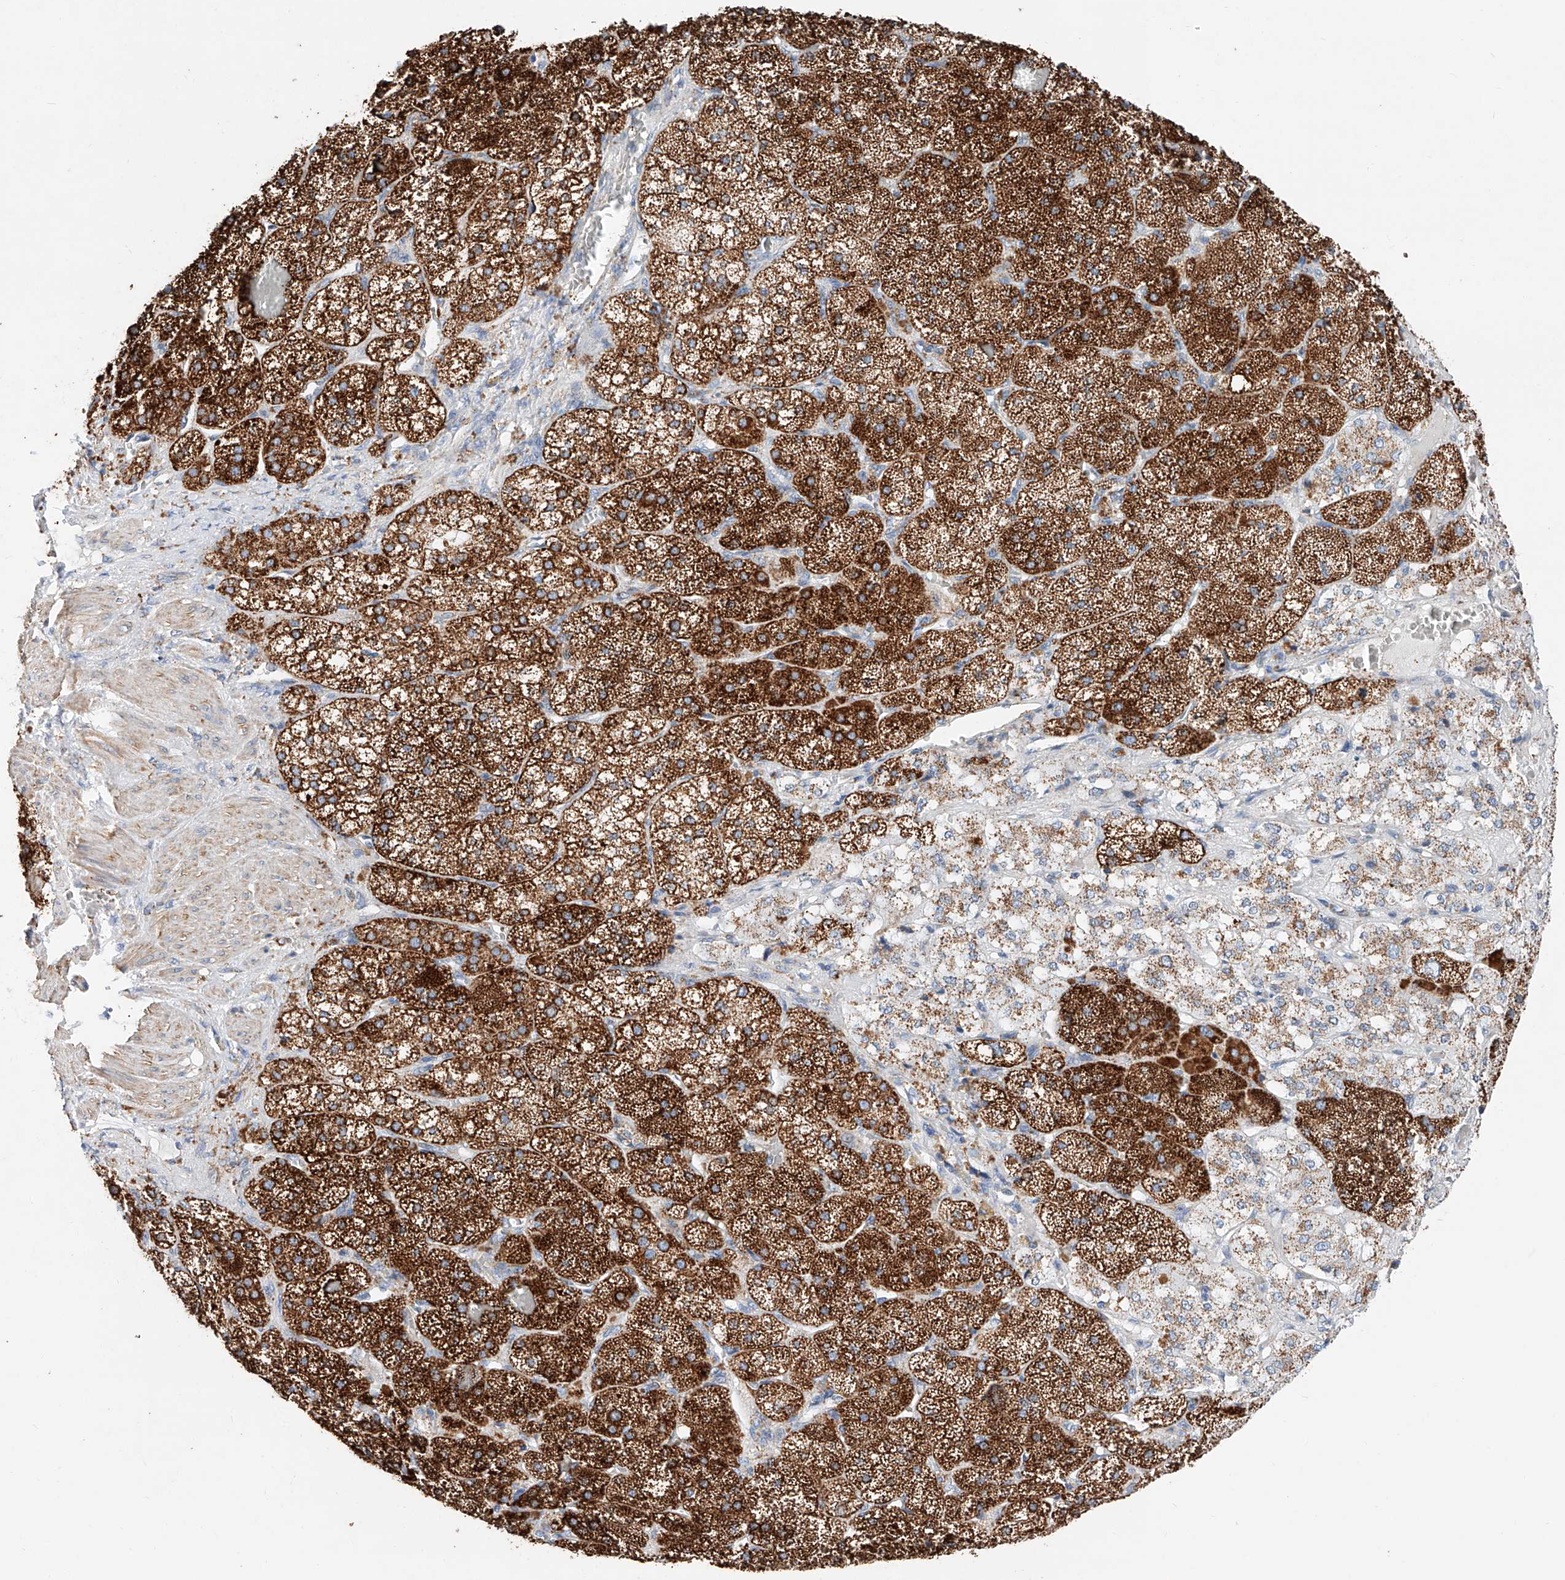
{"staining": {"intensity": "strong", "quantity": ">75%", "location": "cytoplasmic/membranous"}, "tissue": "adrenal gland", "cell_type": "Glandular cells", "image_type": "normal", "snomed": [{"axis": "morphology", "description": "Normal tissue, NOS"}, {"axis": "topography", "description": "Adrenal gland"}], "caption": "Immunohistochemistry (IHC) of unremarkable human adrenal gland reveals high levels of strong cytoplasmic/membranous expression in about >75% of glandular cells. Nuclei are stained in blue.", "gene": "C6orf62", "patient": {"sex": "male", "age": 57}}